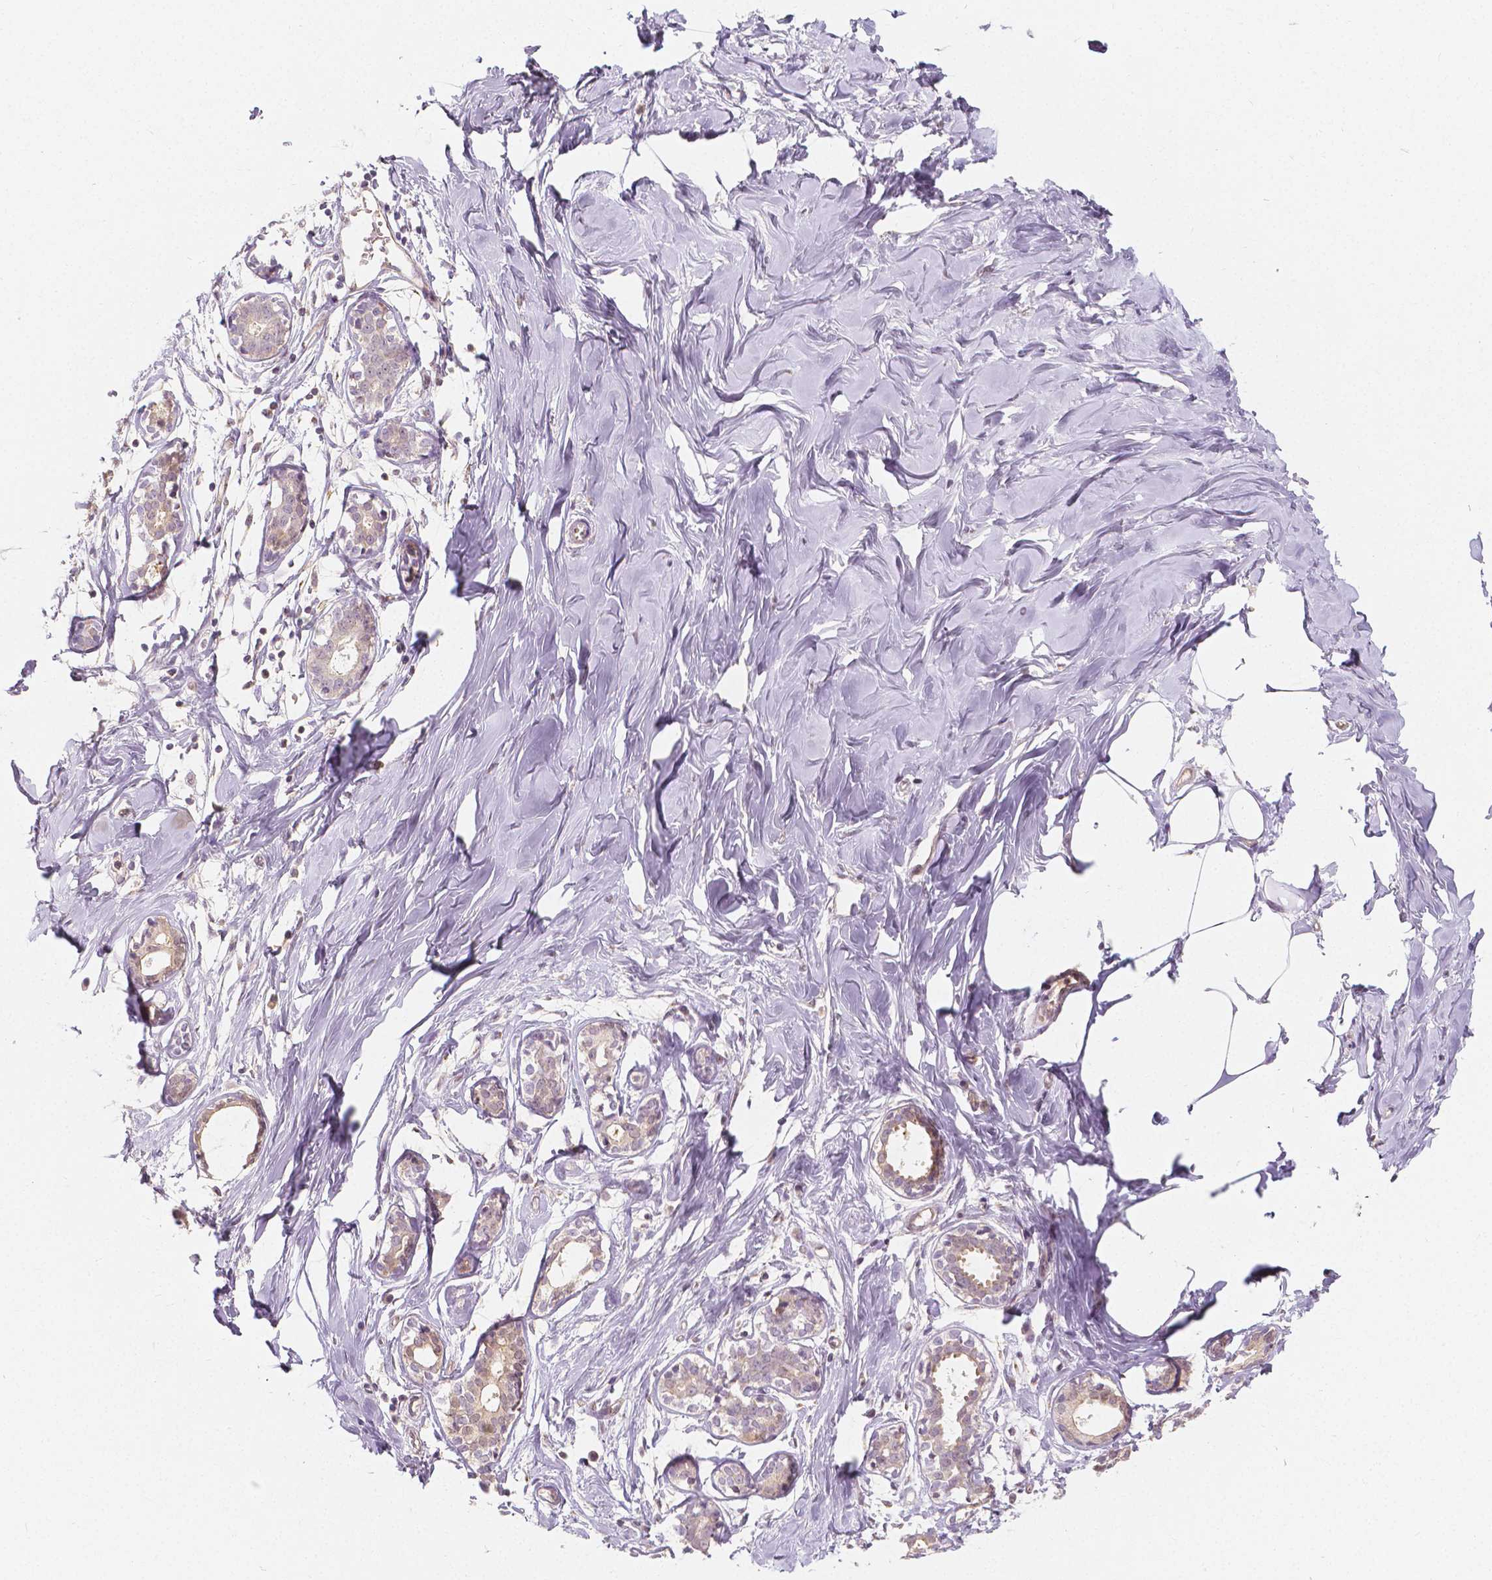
{"staining": {"intensity": "weak", "quantity": "<25%", "location": "cytoplasmic/membranous"}, "tissue": "breast", "cell_type": "Adipocytes", "image_type": "normal", "snomed": [{"axis": "morphology", "description": "Normal tissue, NOS"}, {"axis": "topography", "description": "Breast"}], "caption": "The image exhibits no significant staining in adipocytes of breast. Nuclei are stained in blue.", "gene": "NAPRT", "patient": {"sex": "female", "age": 27}}